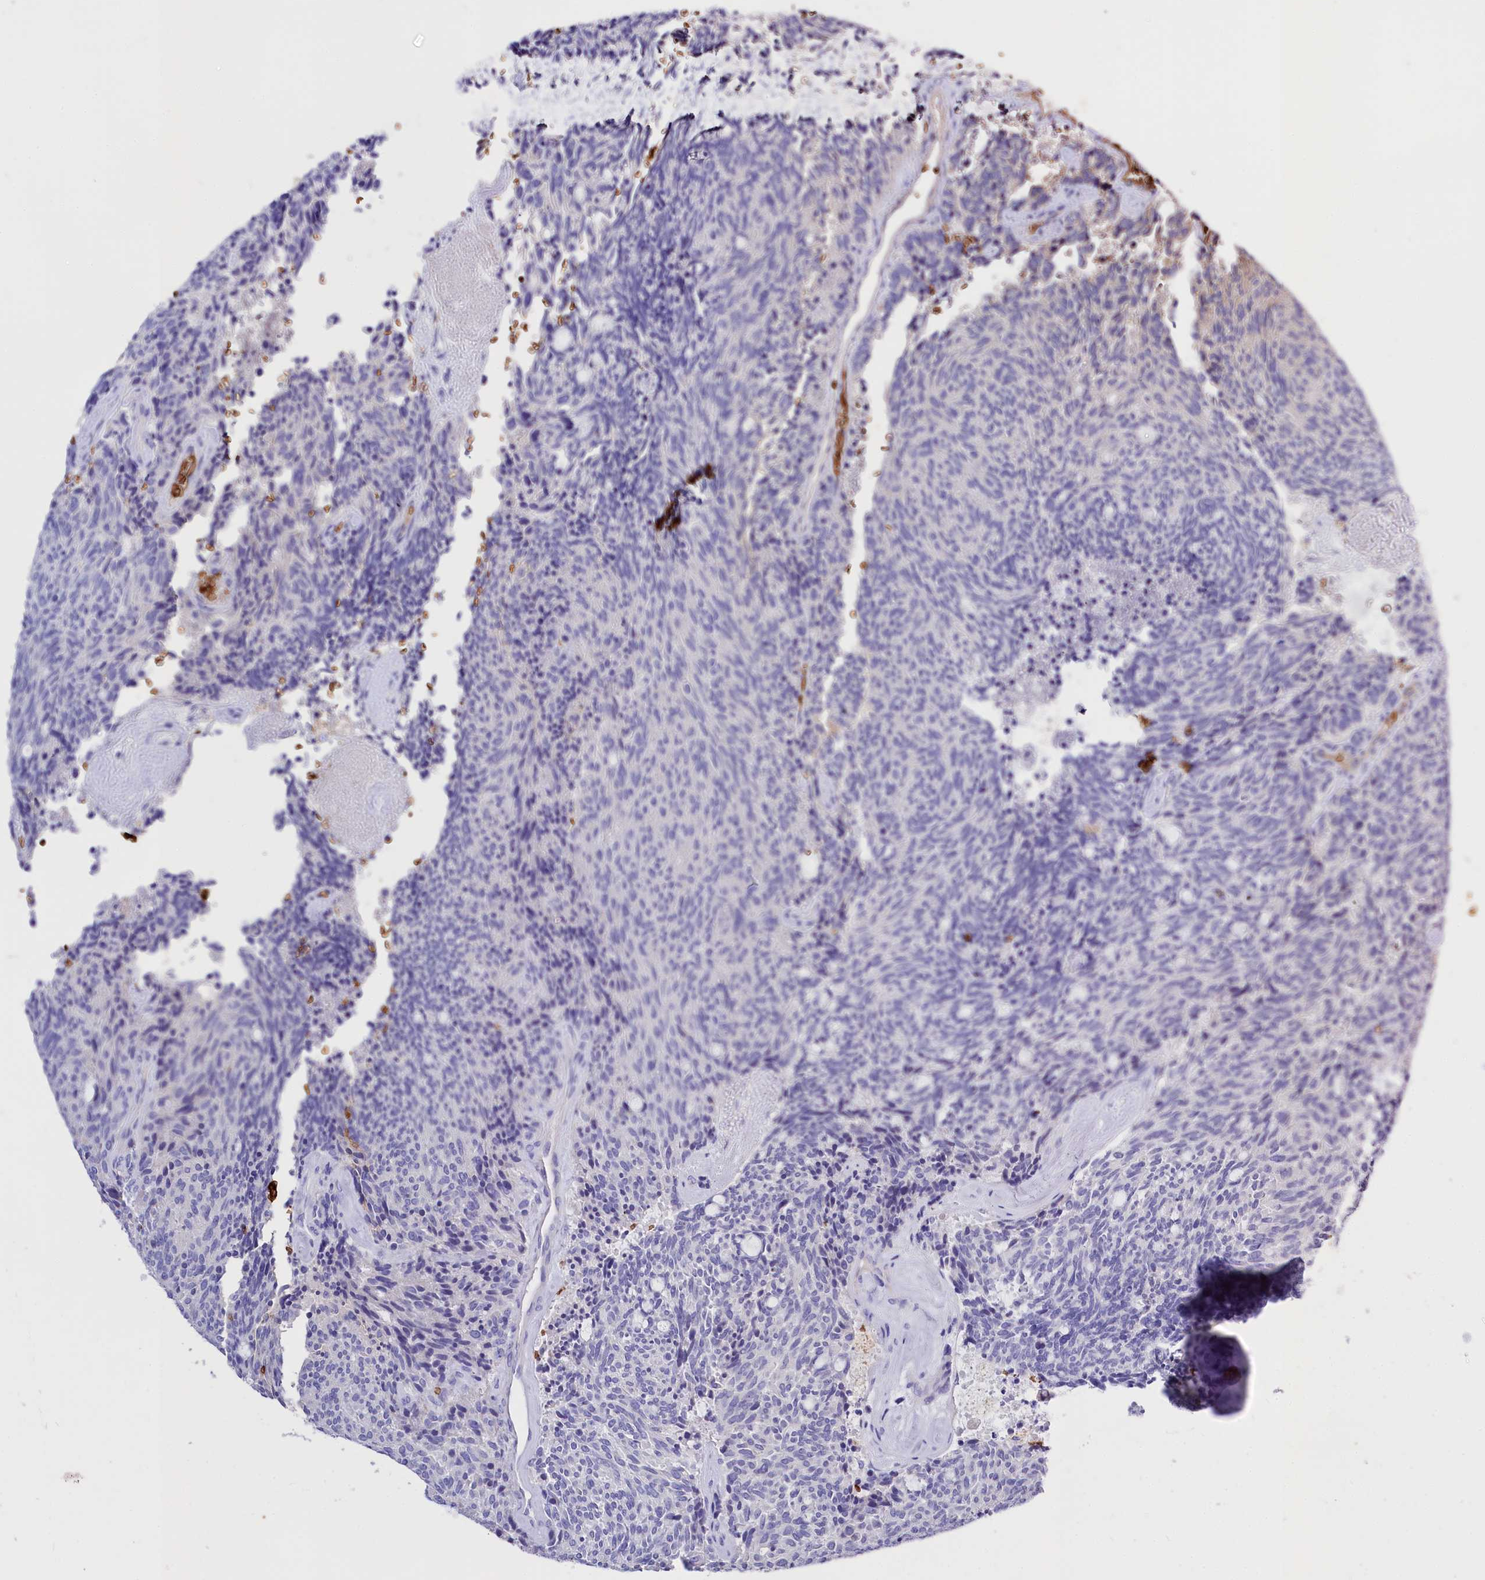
{"staining": {"intensity": "strong", "quantity": "<25%", "location": "cytoplasmic/membranous"}, "tissue": "carcinoid", "cell_type": "Tumor cells", "image_type": "cancer", "snomed": [{"axis": "morphology", "description": "Carcinoid, malignant, NOS"}, {"axis": "topography", "description": "Pancreas"}], "caption": "Carcinoid stained for a protein exhibits strong cytoplasmic/membranous positivity in tumor cells. (Brightfield microscopy of DAB IHC at high magnification).", "gene": "RPUSD3", "patient": {"sex": "female", "age": 54}}